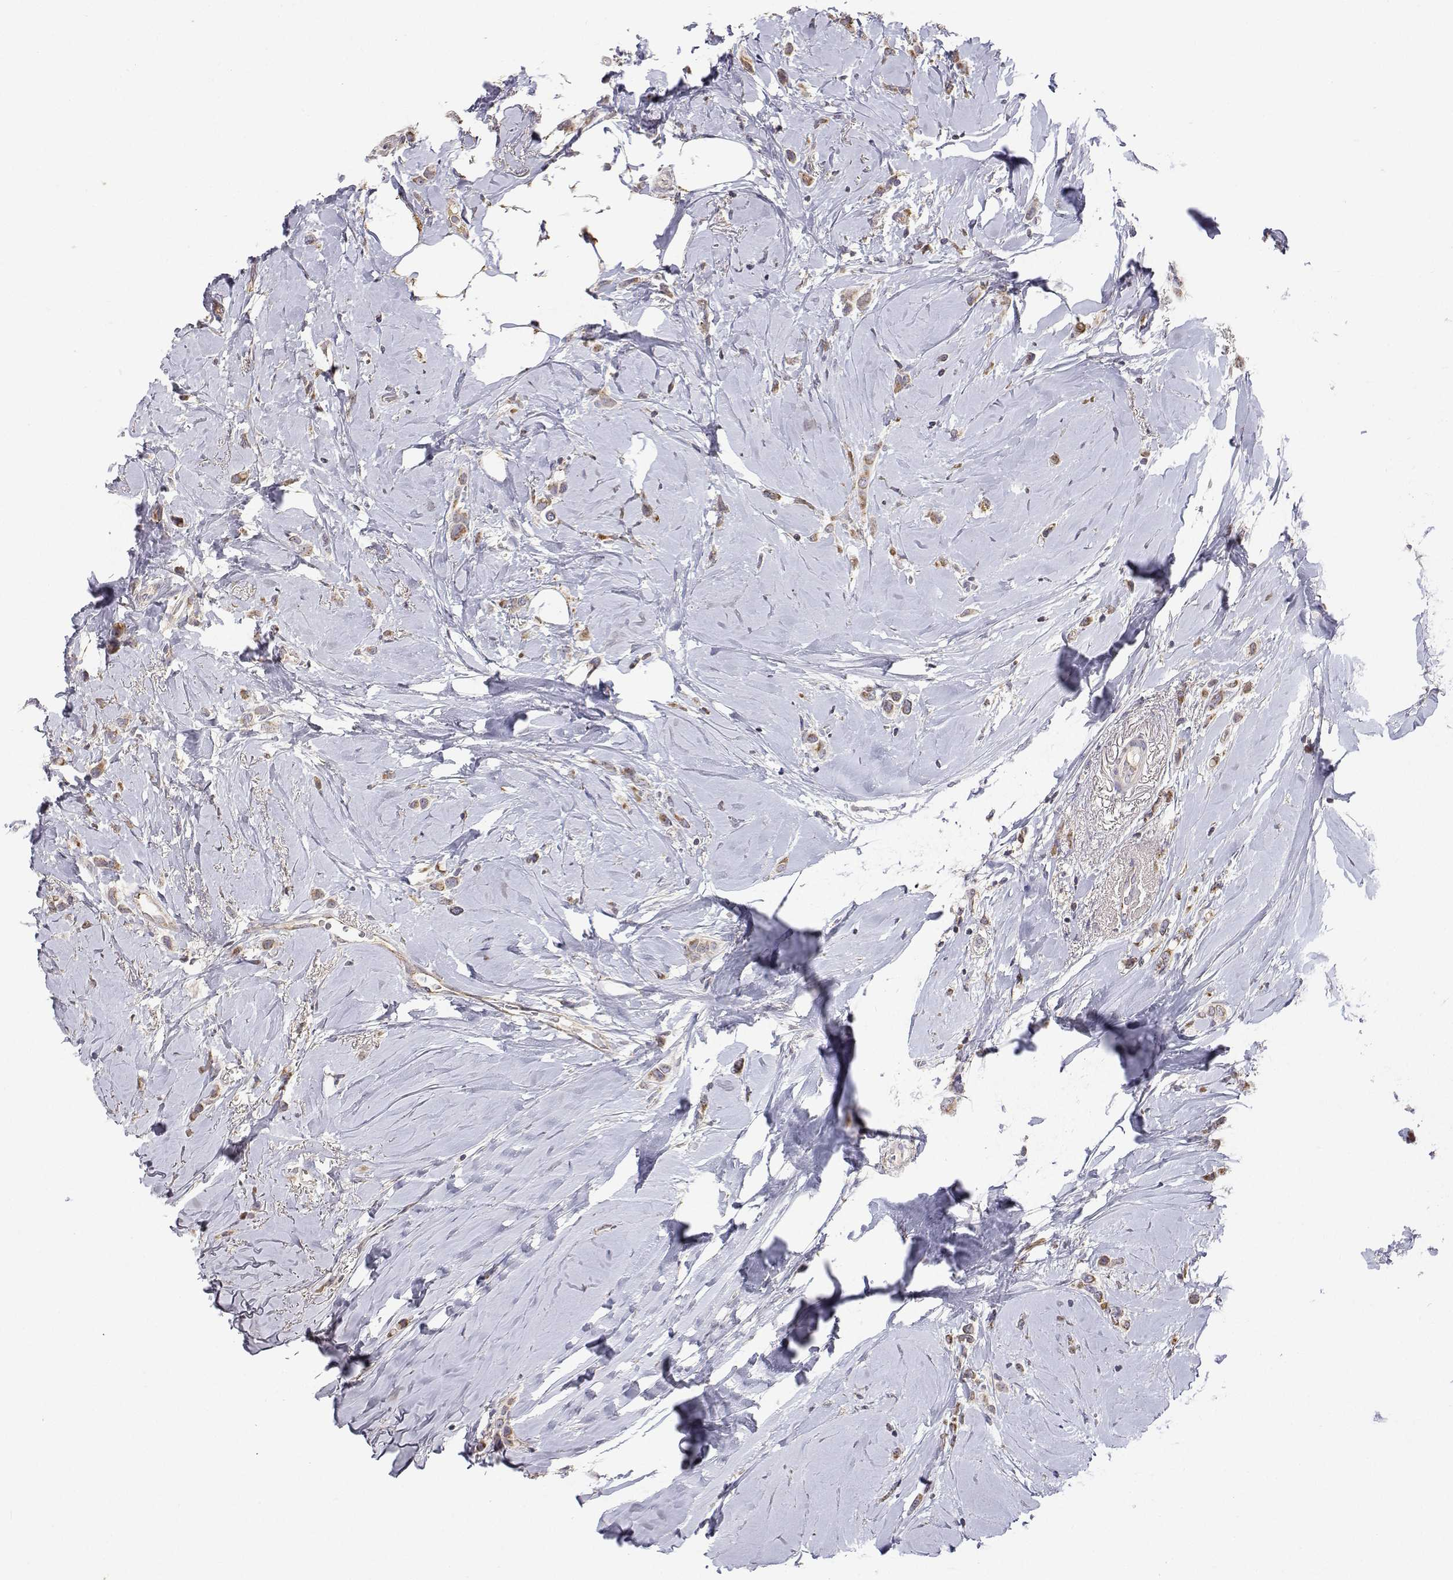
{"staining": {"intensity": "moderate", "quantity": ">75%", "location": "cytoplasmic/membranous"}, "tissue": "breast cancer", "cell_type": "Tumor cells", "image_type": "cancer", "snomed": [{"axis": "morphology", "description": "Lobular carcinoma"}, {"axis": "topography", "description": "Breast"}], "caption": "Tumor cells display medium levels of moderate cytoplasmic/membranous staining in about >75% of cells in human breast lobular carcinoma. (DAB IHC with brightfield microscopy, high magnification).", "gene": "MRPL3", "patient": {"sex": "female", "age": 66}}